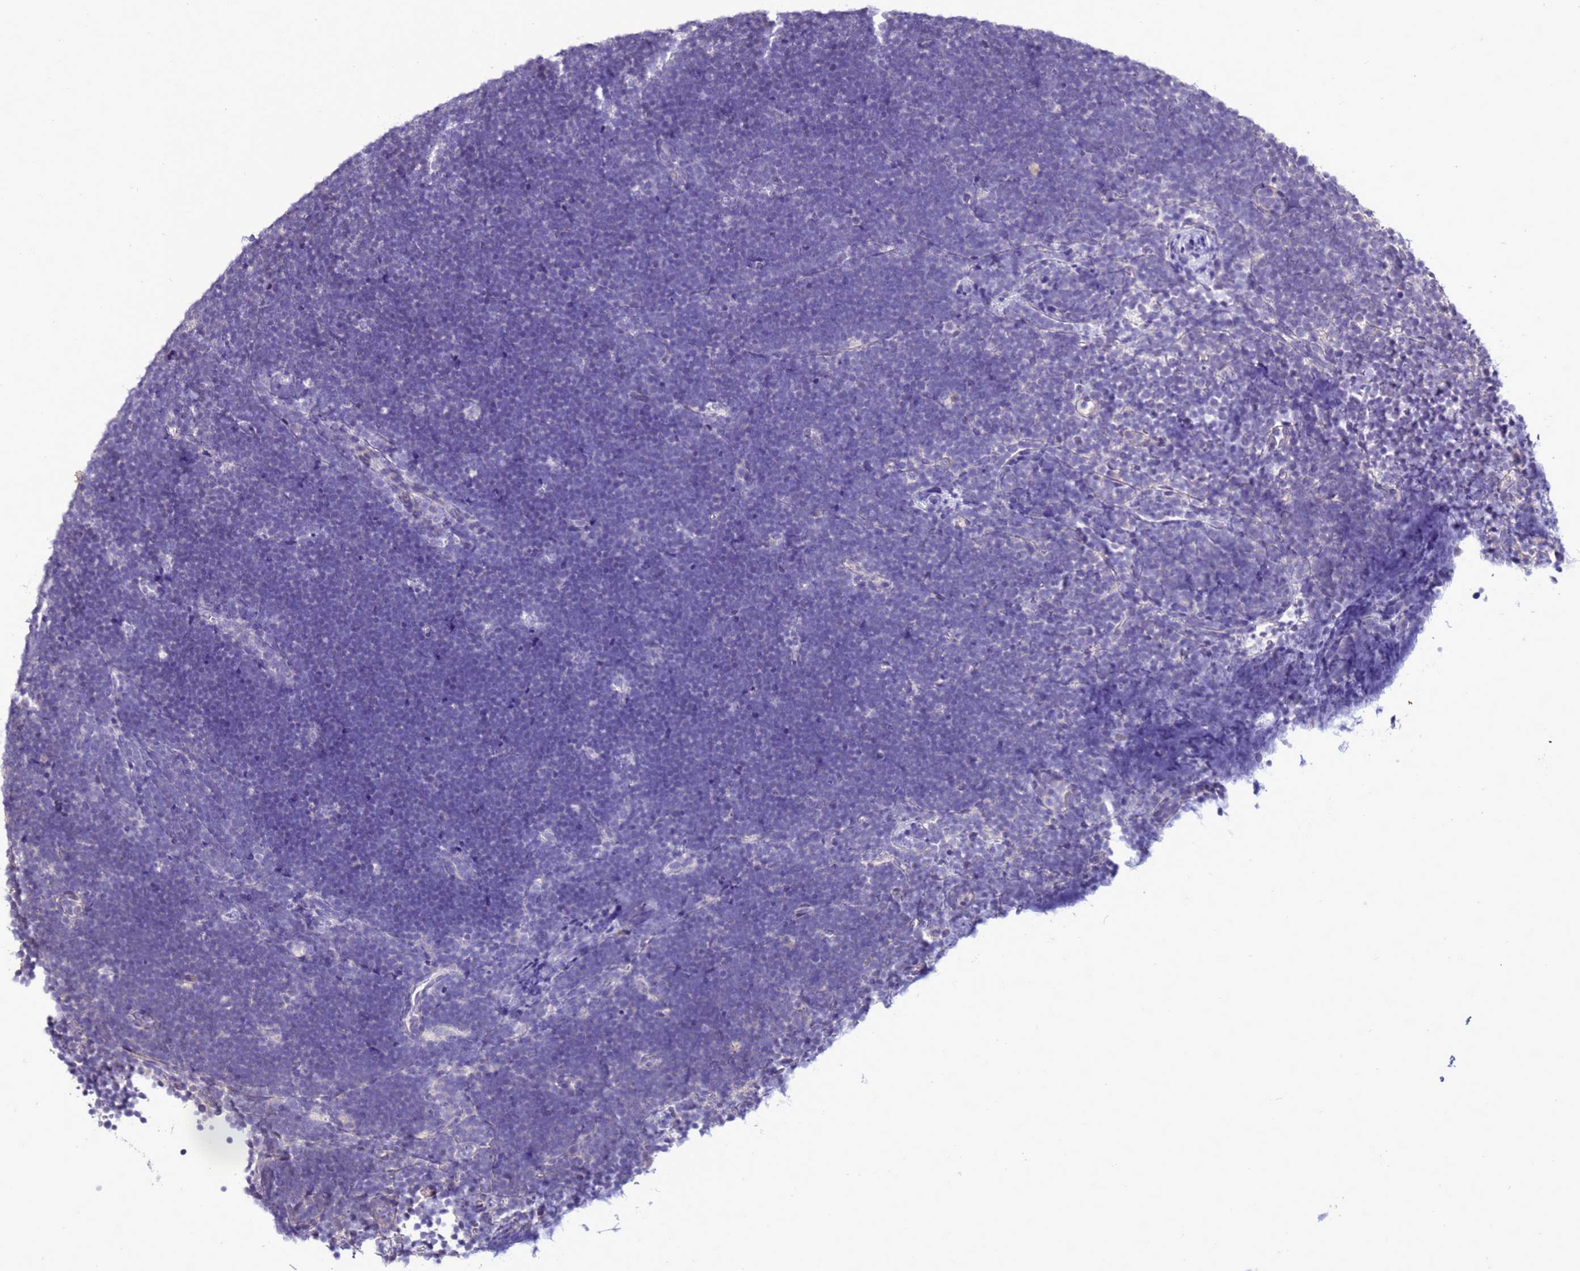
{"staining": {"intensity": "negative", "quantity": "none", "location": "none"}, "tissue": "lymphoma", "cell_type": "Tumor cells", "image_type": "cancer", "snomed": [{"axis": "morphology", "description": "Malignant lymphoma, non-Hodgkin's type, High grade"}, {"axis": "topography", "description": "Lymph node"}], "caption": "This is an immunohistochemistry (IHC) image of human malignant lymphoma, non-Hodgkin's type (high-grade). There is no staining in tumor cells.", "gene": "FAM166B", "patient": {"sex": "male", "age": 13}}